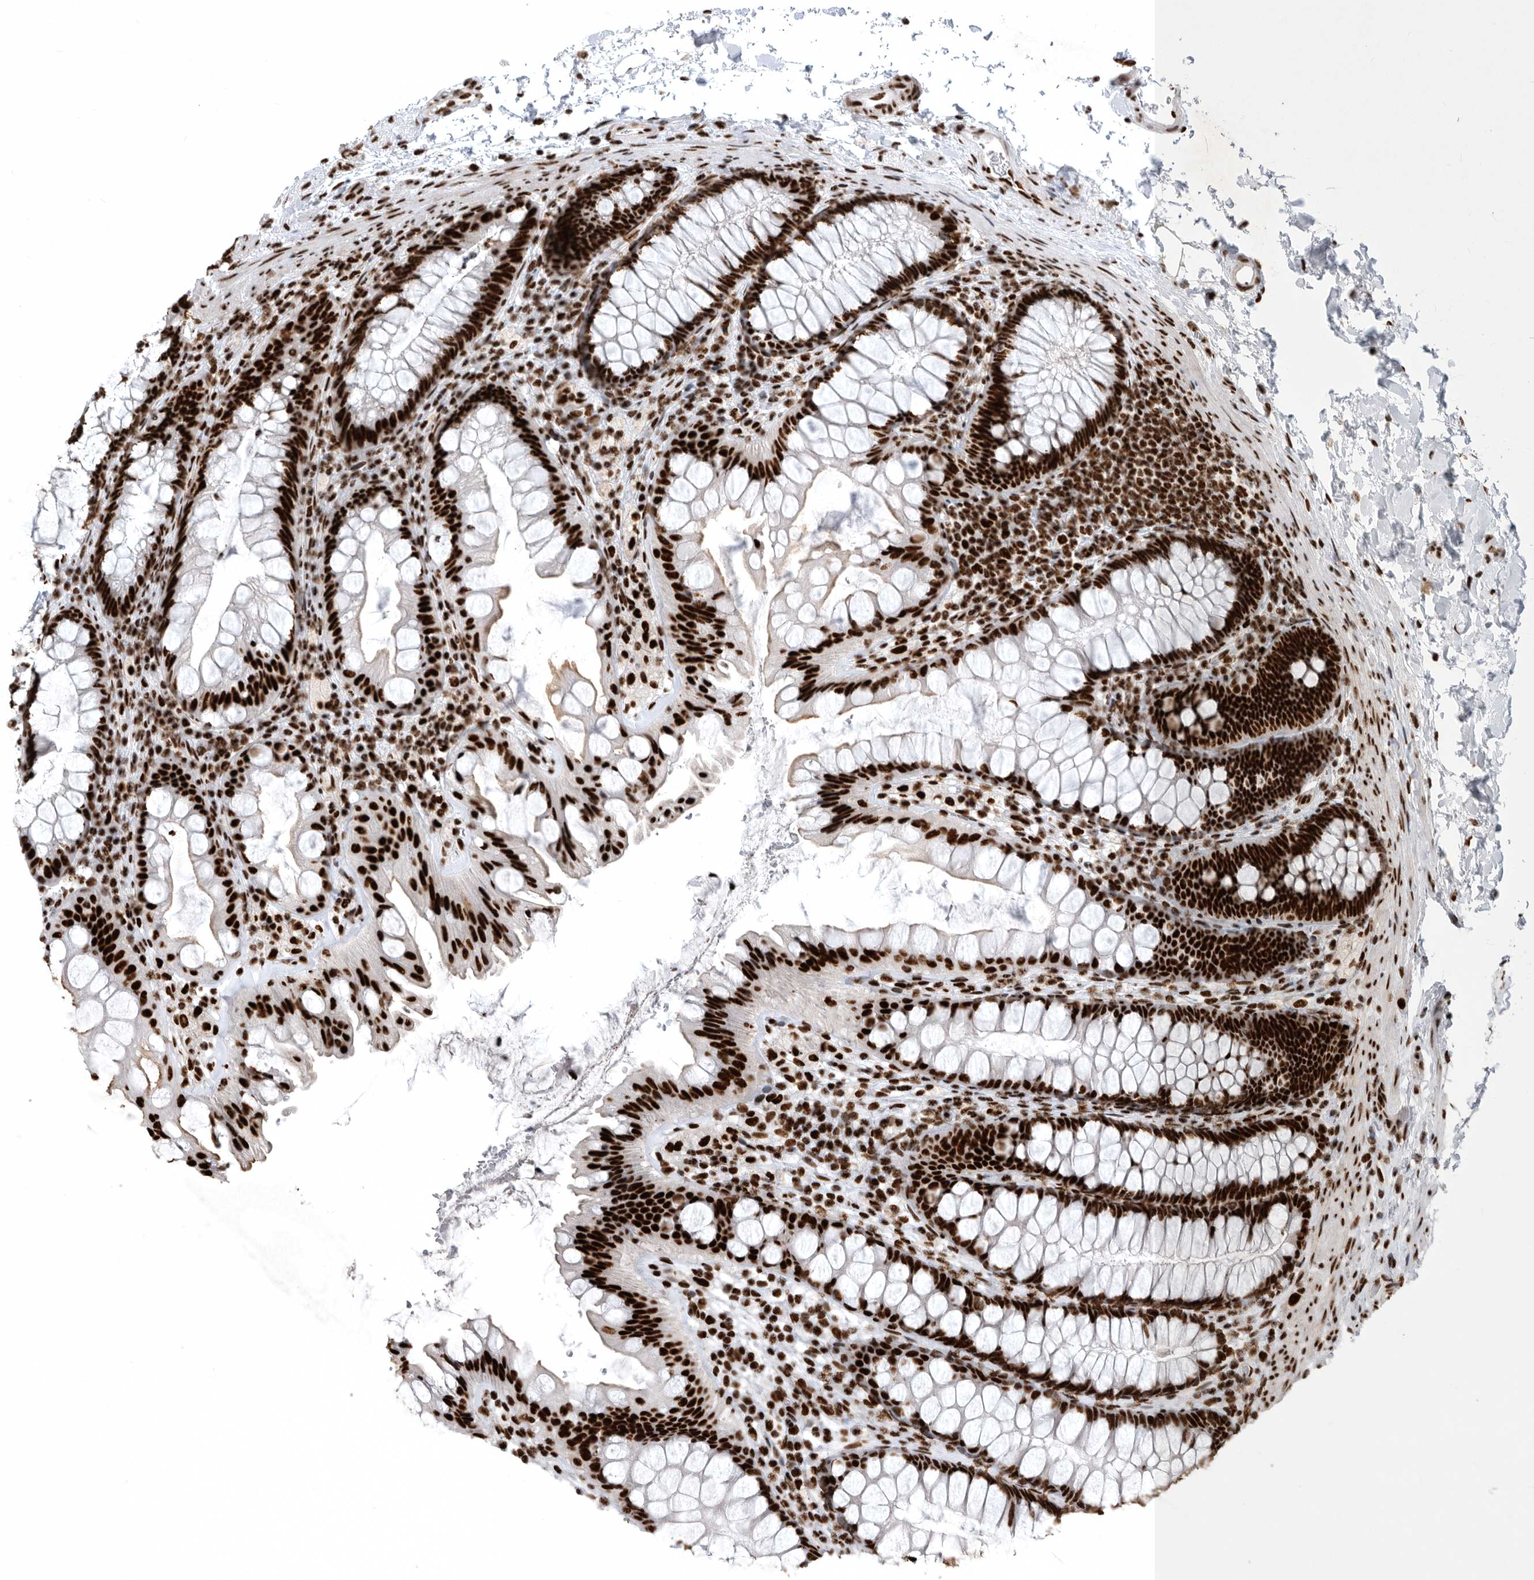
{"staining": {"intensity": "strong", "quantity": ">75%", "location": "nuclear"}, "tissue": "colon", "cell_type": "Endothelial cells", "image_type": "normal", "snomed": [{"axis": "morphology", "description": "Normal tissue, NOS"}, {"axis": "topography", "description": "Colon"}], "caption": "Colon stained with DAB immunohistochemistry shows high levels of strong nuclear positivity in approximately >75% of endothelial cells. (brown staining indicates protein expression, while blue staining denotes nuclei).", "gene": "BCLAF1", "patient": {"sex": "female", "age": 62}}